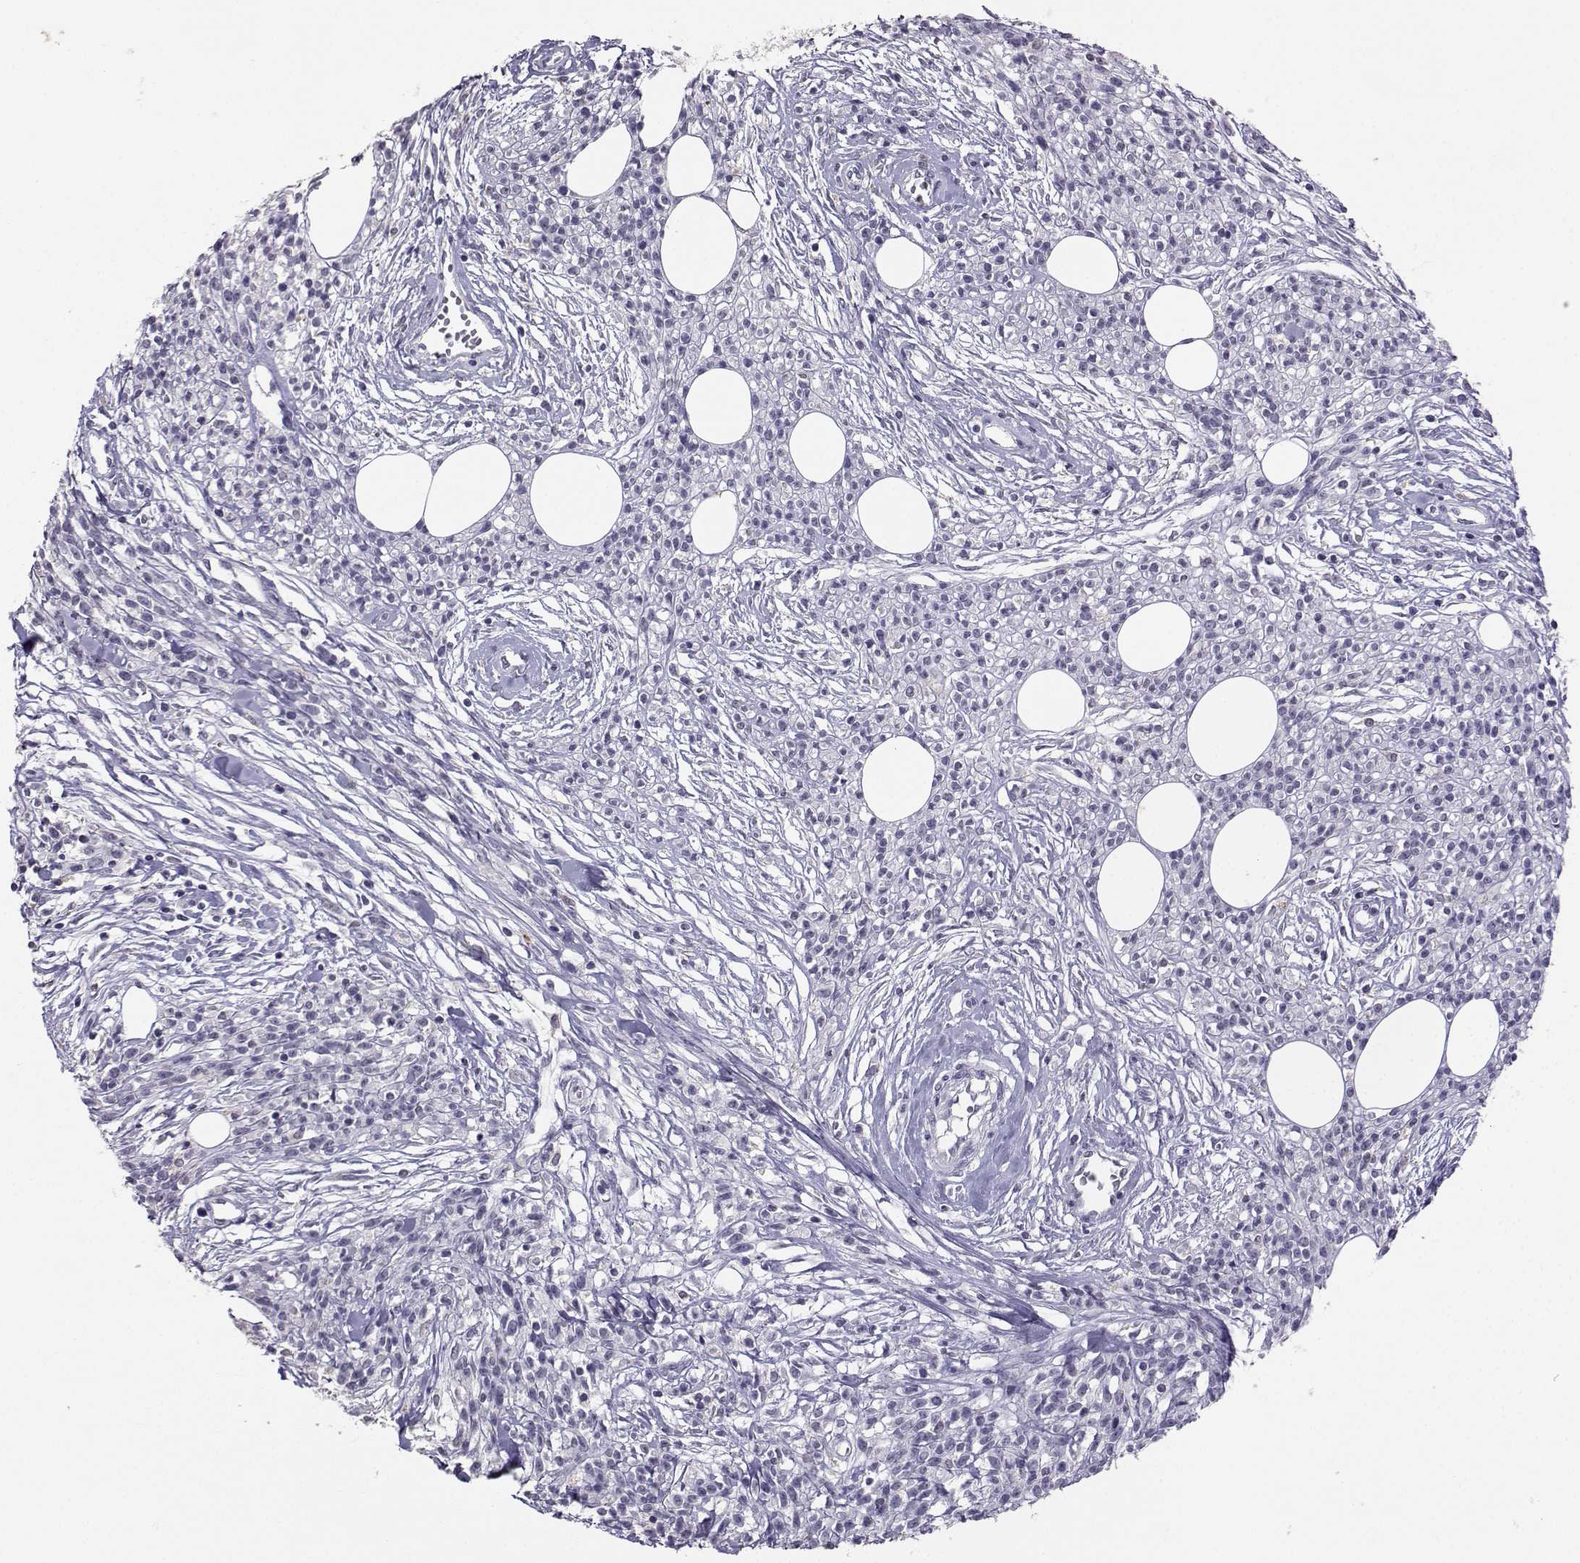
{"staining": {"intensity": "negative", "quantity": "none", "location": "none"}, "tissue": "melanoma", "cell_type": "Tumor cells", "image_type": "cancer", "snomed": [{"axis": "morphology", "description": "Malignant melanoma, NOS"}, {"axis": "topography", "description": "Skin"}, {"axis": "topography", "description": "Skin of trunk"}], "caption": "A high-resolution photomicrograph shows immunohistochemistry staining of malignant melanoma, which shows no significant positivity in tumor cells. (DAB immunohistochemistry with hematoxylin counter stain).", "gene": "TBR1", "patient": {"sex": "male", "age": 74}}